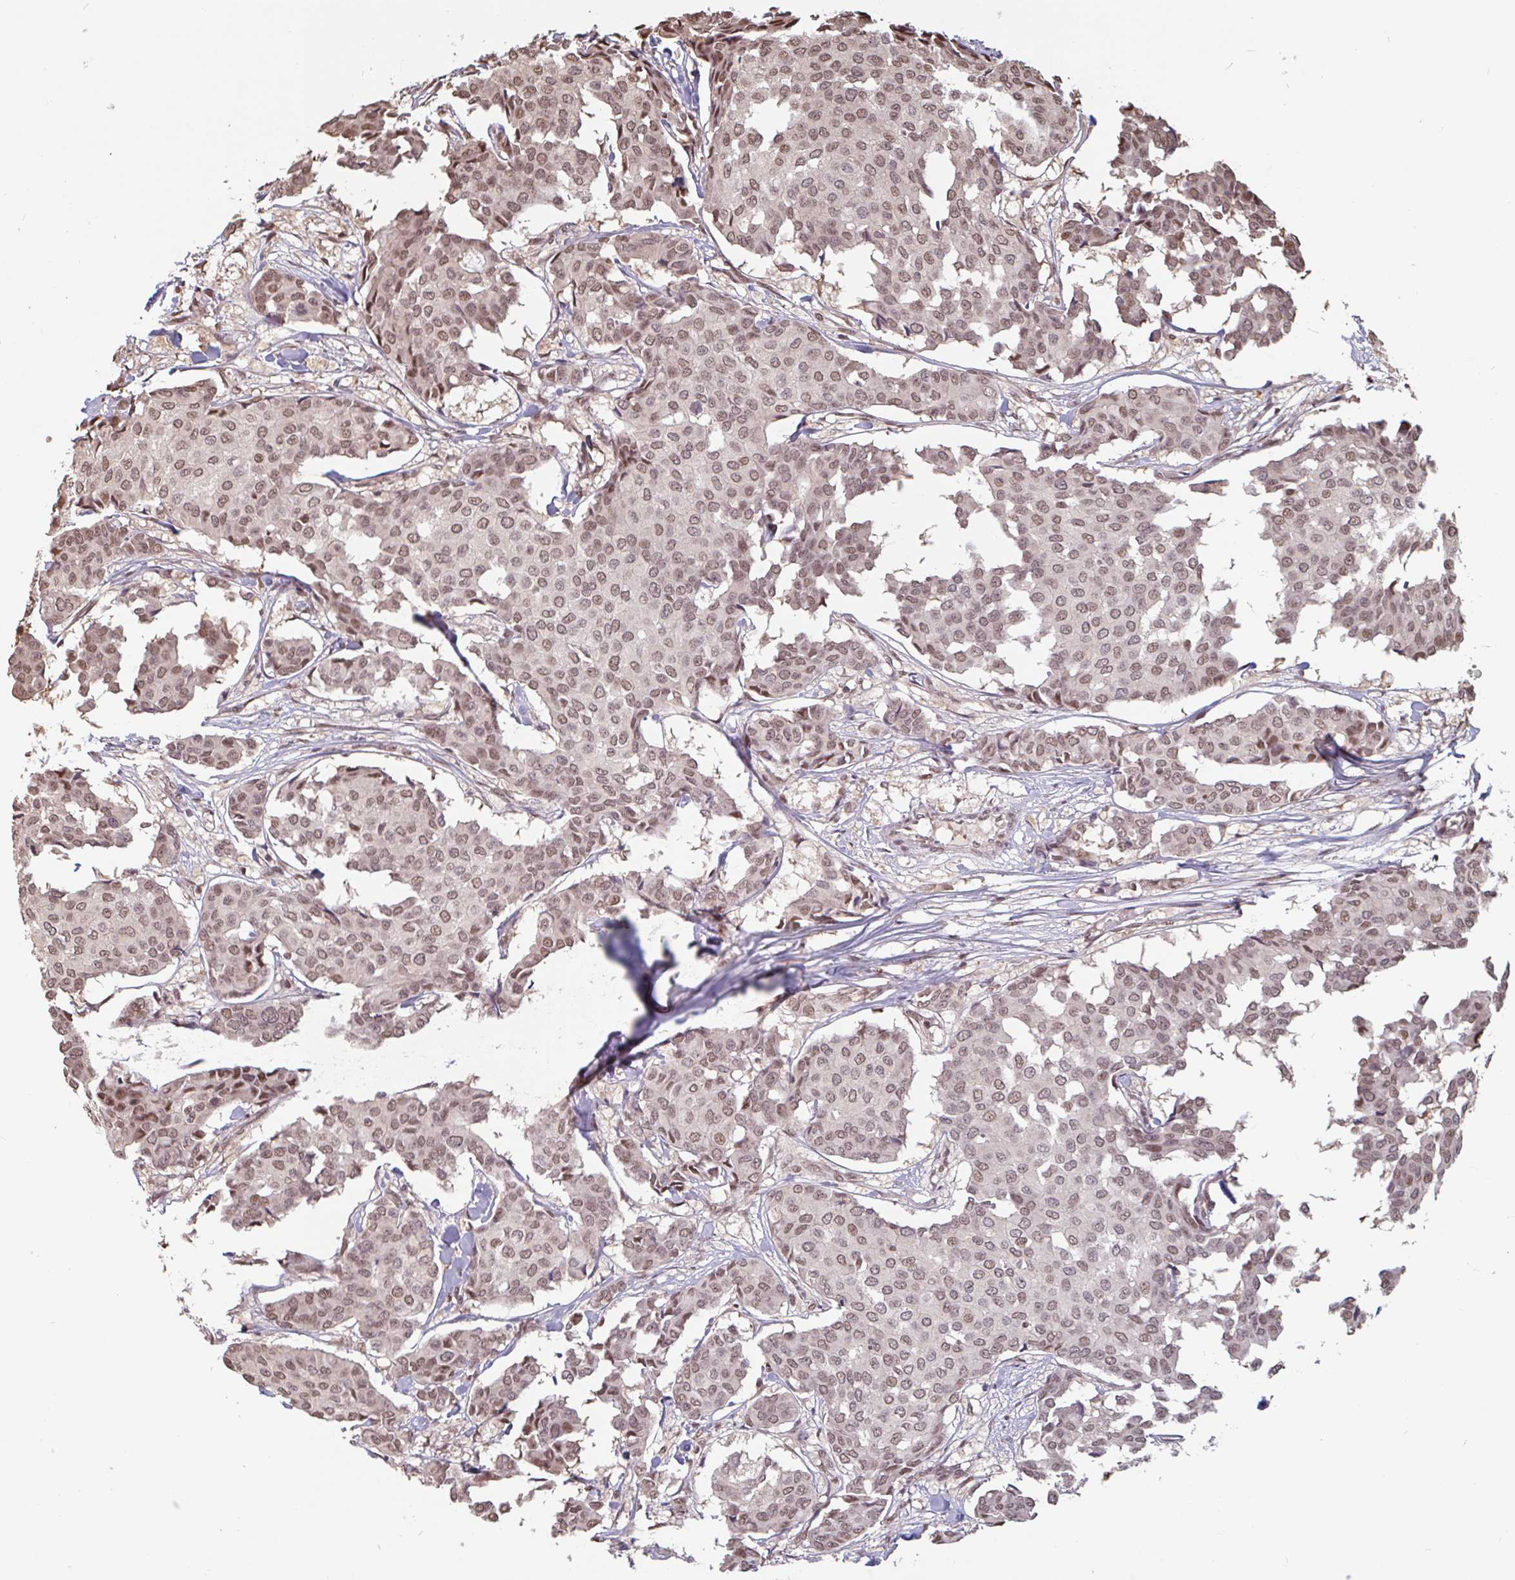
{"staining": {"intensity": "moderate", "quantity": ">75%", "location": "nuclear"}, "tissue": "breast cancer", "cell_type": "Tumor cells", "image_type": "cancer", "snomed": [{"axis": "morphology", "description": "Duct carcinoma"}, {"axis": "topography", "description": "Breast"}], "caption": "Immunohistochemistry (DAB (3,3'-diaminobenzidine)) staining of human breast cancer (intraductal carcinoma) exhibits moderate nuclear protein positivity in about >75% of tumor cells.", "gene": "DR1", "patient": {"sex": "female", "age": 75}}